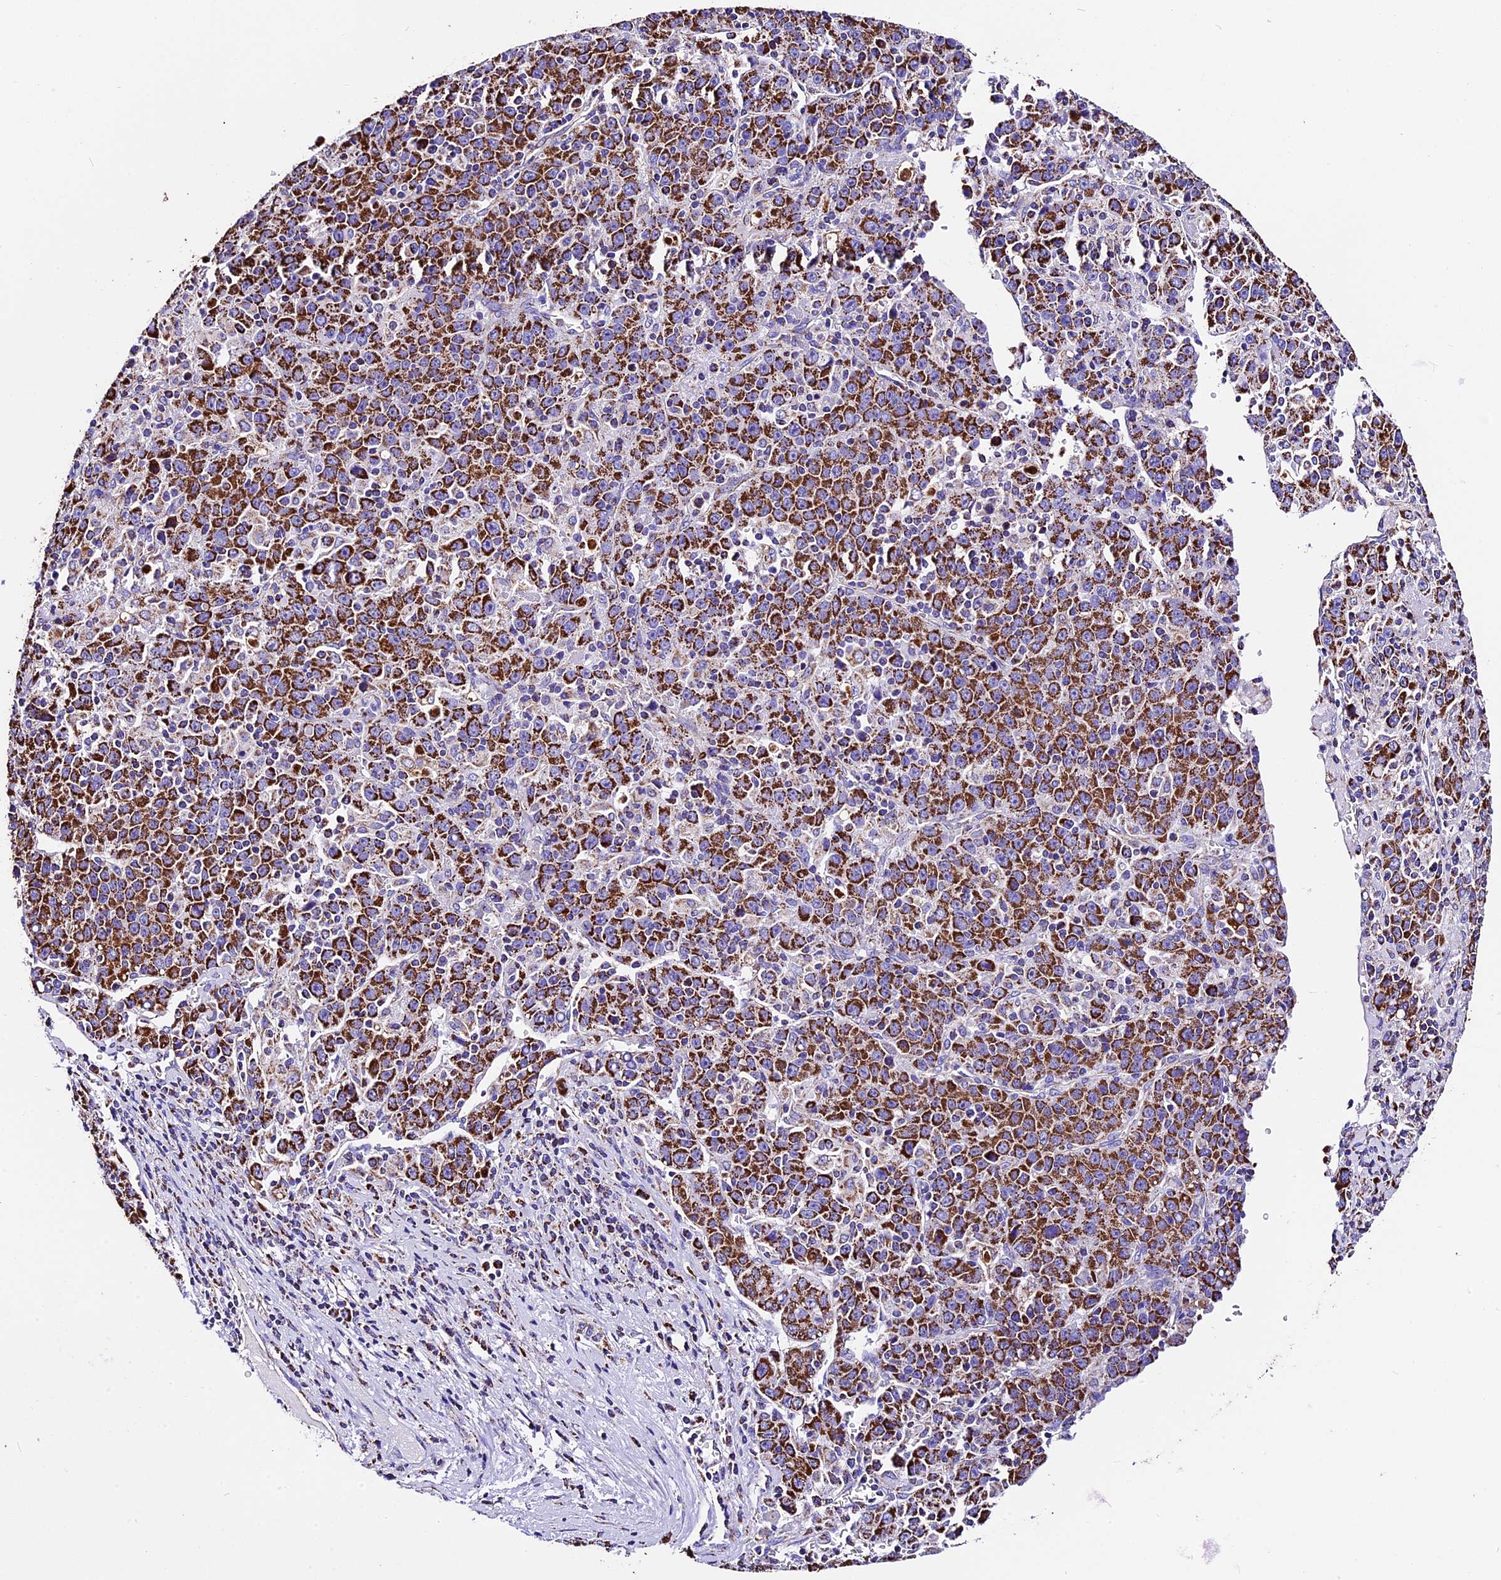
{"staining": {"intensity": "strong", "quantity": ">75%", "location": "cytoplasmic/membranous"}, "tissue": "liver cancer", "cell_type": "Tumor cells", "image_type": "cancer", "snomed": [{"axis": "morphology", "description": "Carcinoma, Hepatocellular, NOS"}, {"axis": "topography", "description": "Liver"}], "caption": "Strong cytoplasmic/membranous staining is present in approximately >75% of tumor cells in liver hepatocellular carcinoma.", "gene": "DCAF5", "patient": {"sex": "female", "age": 53}}